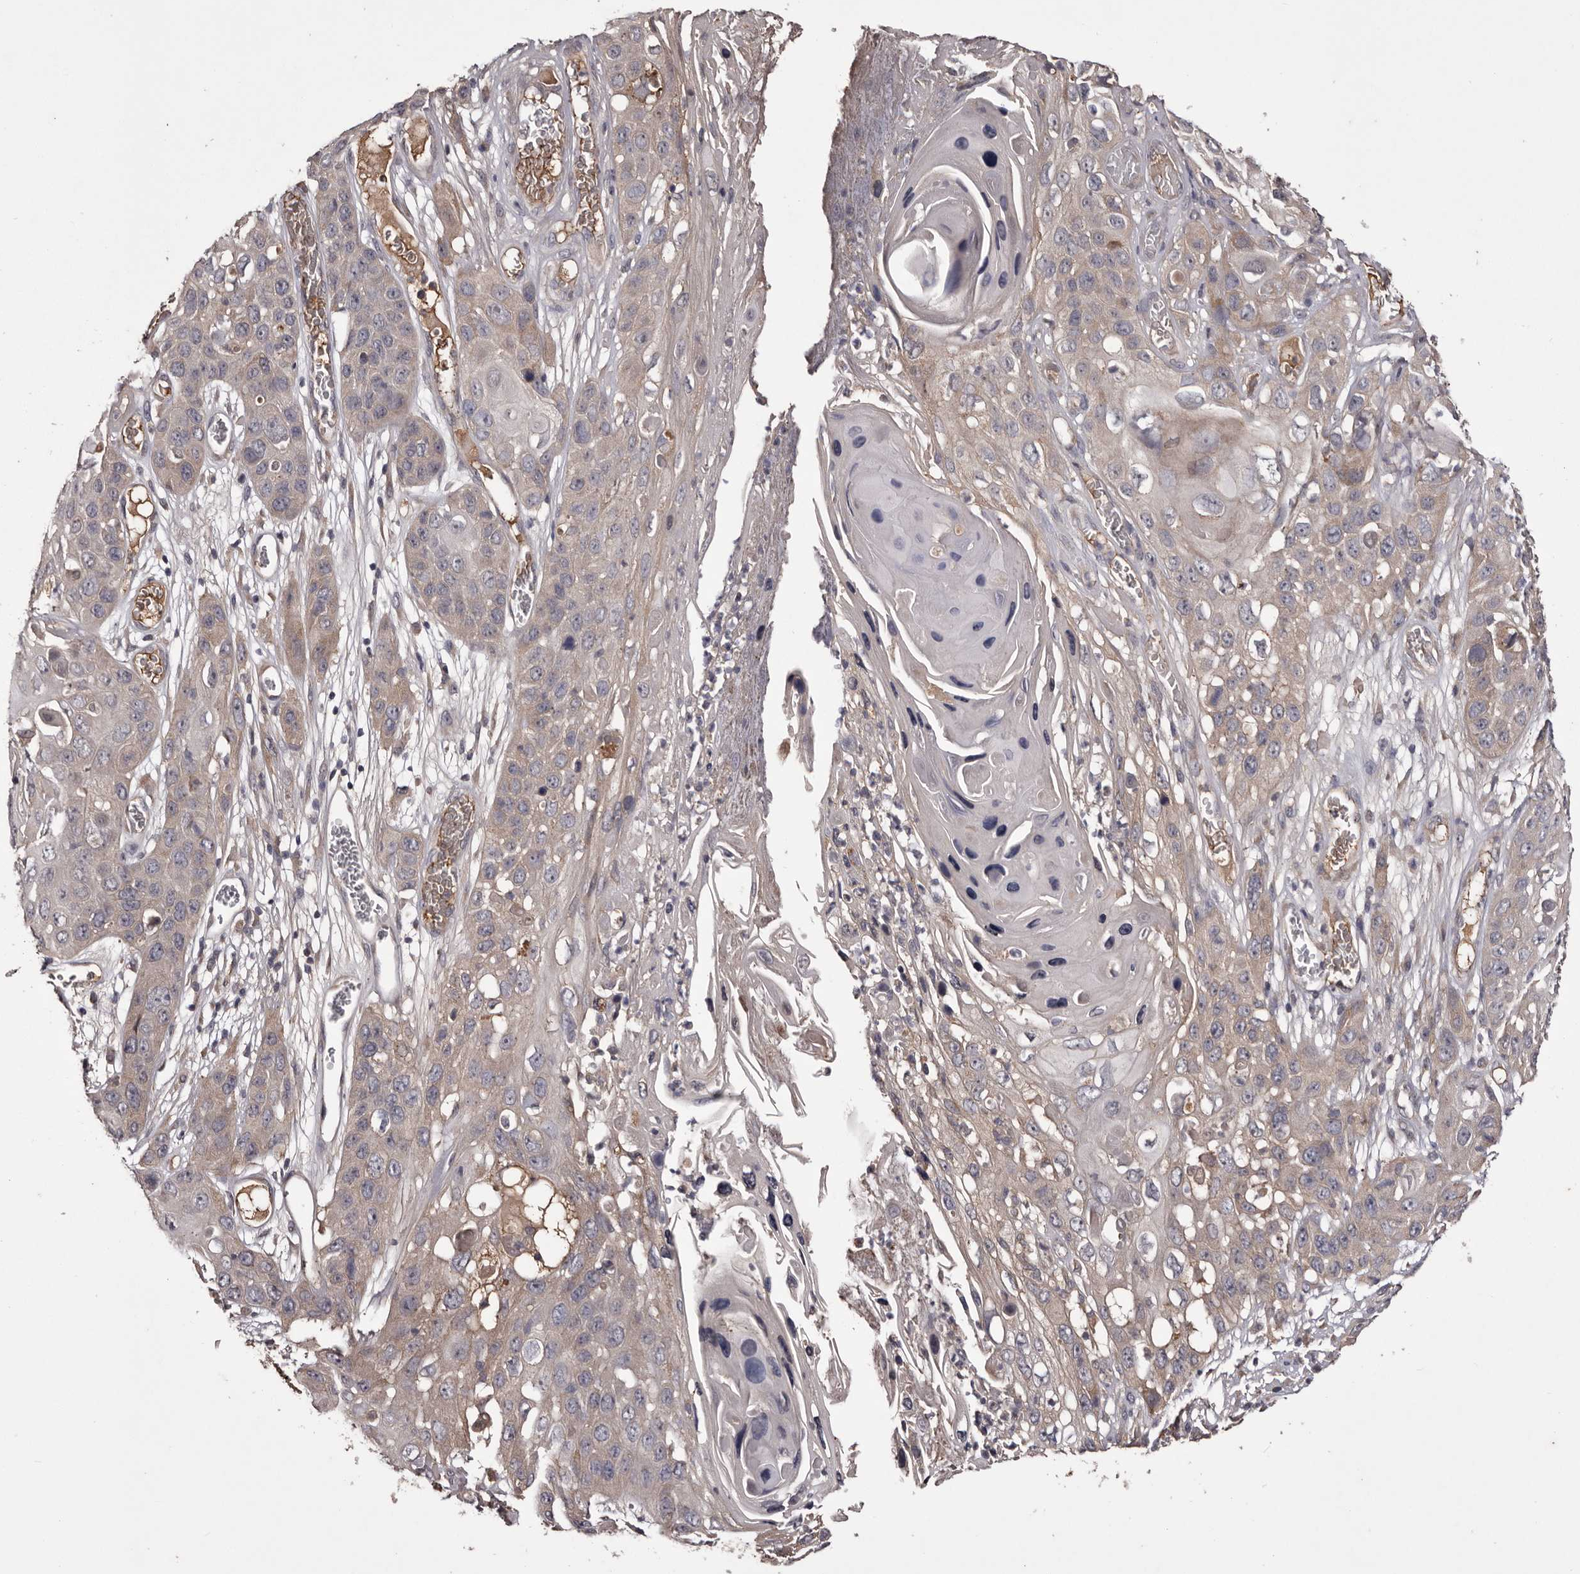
{"staining": {"intensity": "weak", "quantity": "<25%", "location": "cytoplasmic/membranous"}, "tissue": "skin cancer", "cell_type": "Tumor cells", "image_type": "cancer", "snomed": [{"axis": "morphology", "description": "Squamous cell carcinoma, NOS"}, {"axis": "topography", "description": "Skin"}], "caption": "This is a photomicrograph of immunohistochemistry staining of skin cancer (squamous cell carcinoma), which shows no positivity in tumor cells.", "gene": "CYP1B1", "patient": {"sex": "male", "age": 55}}